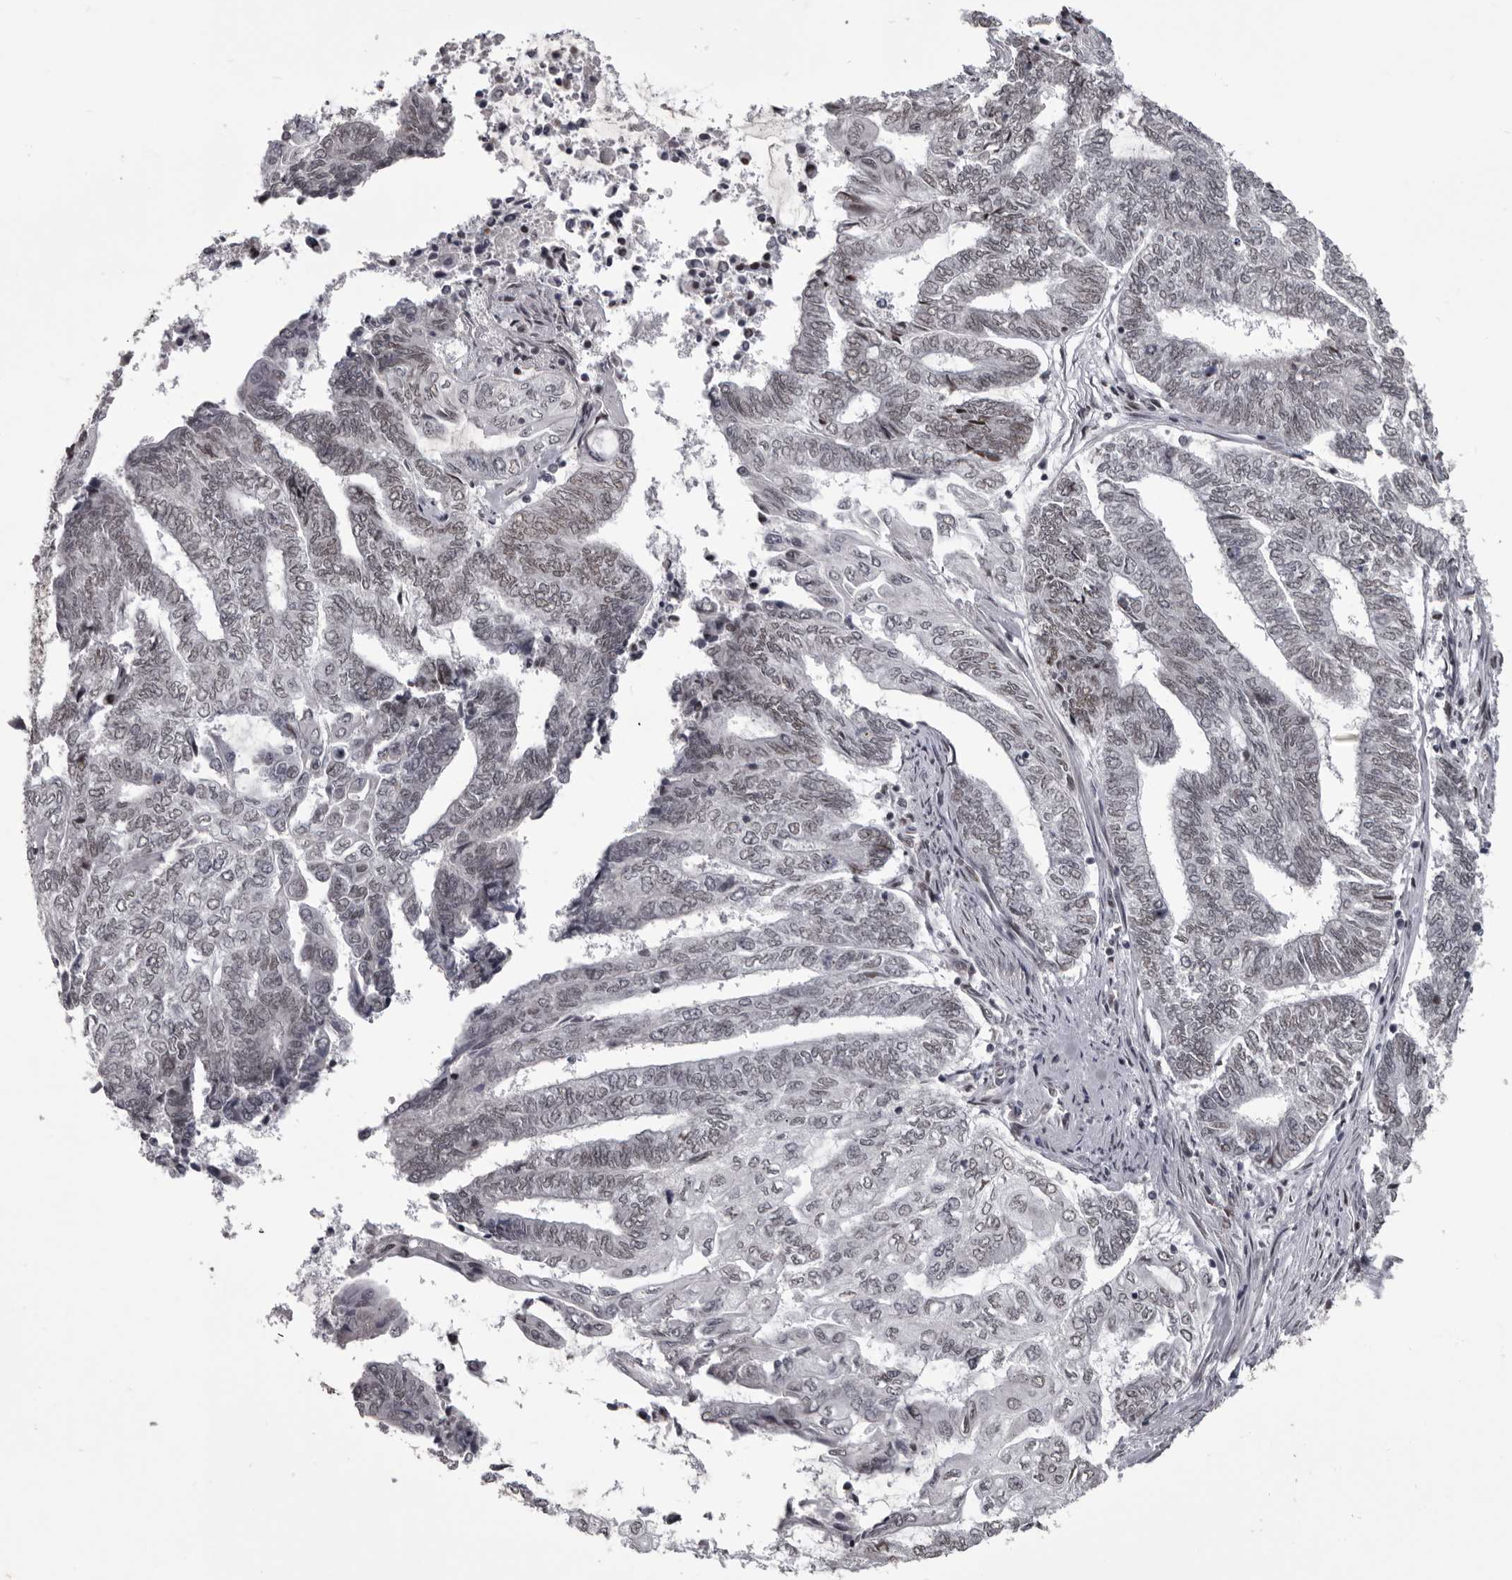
{"staining": {"intensity": "weak", "quantity": "<25%", "location": "nuclear"}, "tissue": "endometrial cancer", "cell_type": "Tumor cells", "image_type": "cancer", "snomed": [{"axis": "morphology", "description": "Adenocarcinoma, NOS"}, {"axis": "topography", "description": "Uterus"}, {"axis": "topography", "description": "Endometrium"}], "caption": "IHC of endometrial adenocarcinoma displays no expression in tumor cells.", "gene": "NUMA1", "patient": {"sex": "female", "age": 70}}